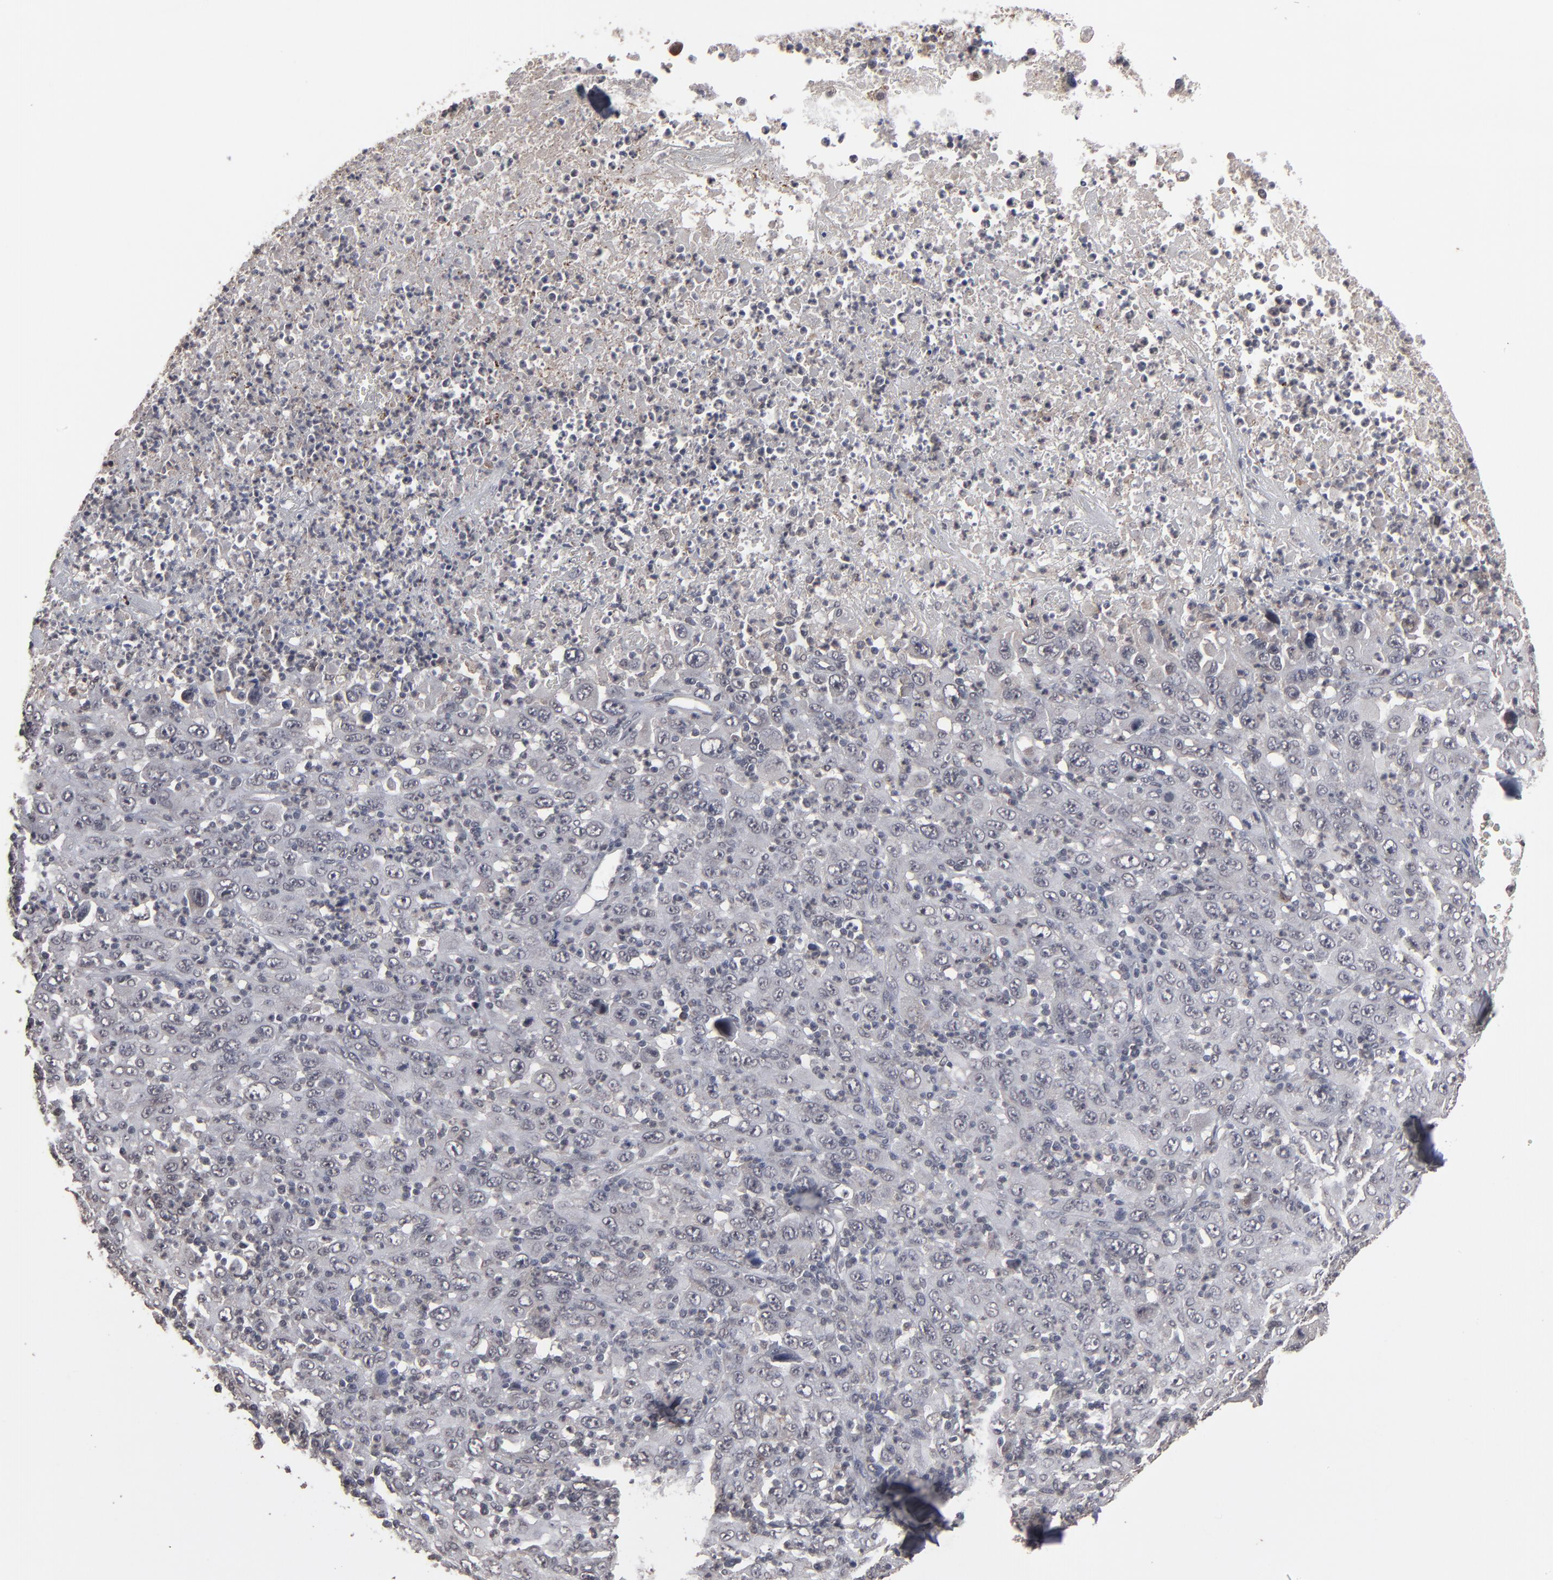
{"staining": {"intensity": "weak", "quantity": "<25%", "location": "cytoplasmic/membranous,nuclear"}, "tissue": "melanoma", "cell_type": "Tumor cells", "image_type": "cancer", "snomed": [{"axis": "morphology", "description": "Malignant melanoma, Metastatic site"}, {"axis": "topography", "description": "Skin"}], "caption": "The immunohistochemistry (IHC) histopathology image has no significant staining in tumor cells of malignant melanoma (metastatic site) tissue. (DAB immunohistochemistry (IHC) with hematoxylin counter stain).", "gene": "SLC22A17", "patient": {"sex": "female", "age": 56}}